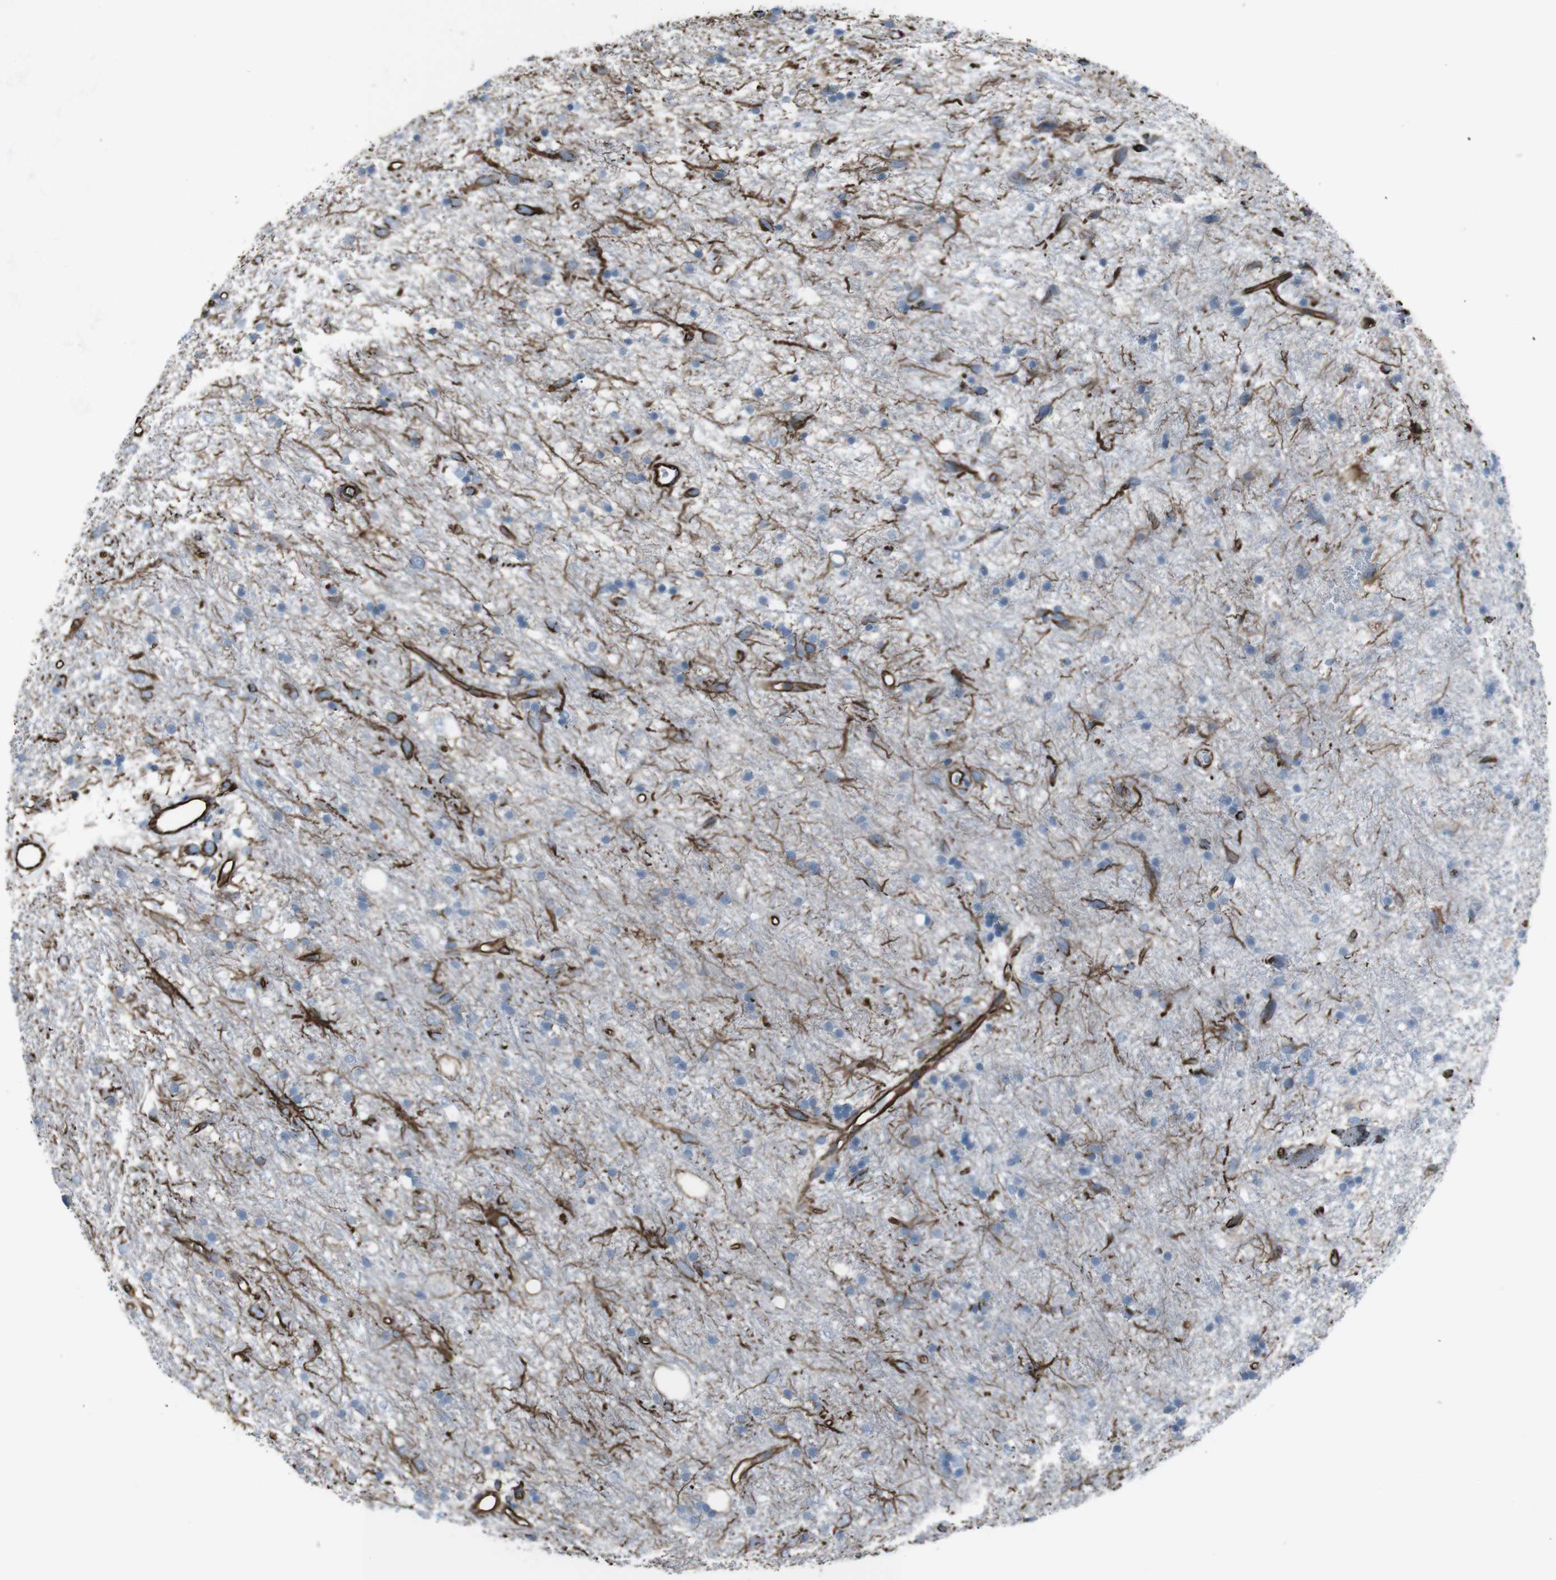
{"staining": {"intensity": "negative", "quantity": "none", "location": "none"}, "tissue": "glioma", "cell_type": "Tumor cells", "image_type": "cancer", "snomed": [{"axis": "morphology", "description": "Glioma, malignant, Low grade"}, {"axis": "topography", "description": "Brain"}], "caption": "IHC of glioma displays no positivity in tumor cells.", "gene": "ZDHHC6", "patient": {"sex": "male", "age": 77}}